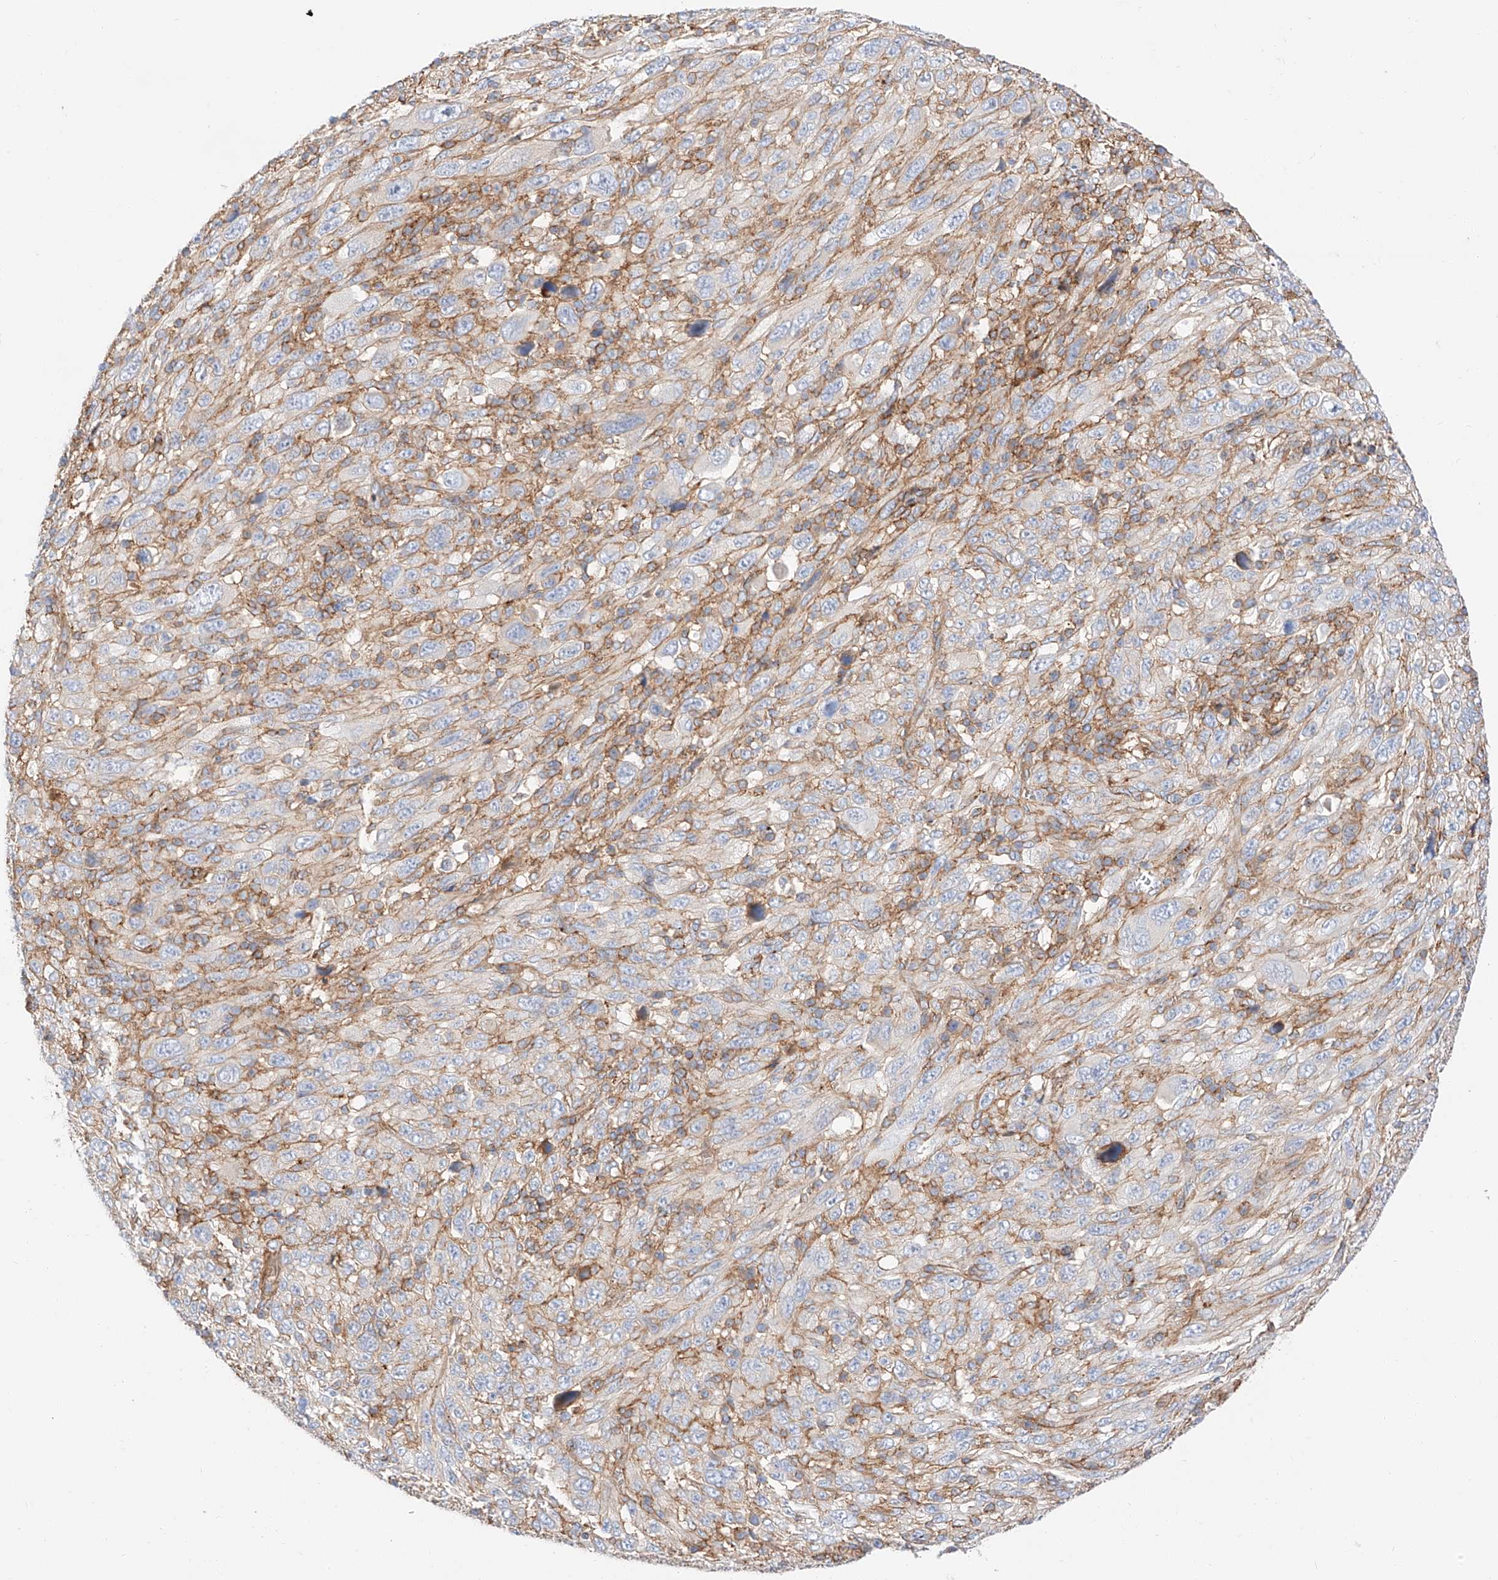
{"staining": {"intensity": "moderate", "quantity": "25%-75%", "location": "cytoplasmic/membranous"}, "tissue": "melanoma", "cell_type": "Tumor cells", "image_type": "cancer", "snomed": [{"axis": "morphology", "description": "Malignant melanoma, Metastatic site"}, {"axis": "topography", "description": "Skin"}], "caption": "Immunohistochemistry (IHC) image of human melanoma stained for a protein (brown), which demonstrates medium levels of moderate cytoplasmic/membranous positivity in about 25%-75% of tumor cells.", "gene": "HAUS4", "patient": {"sex": "female", "age": 56}}